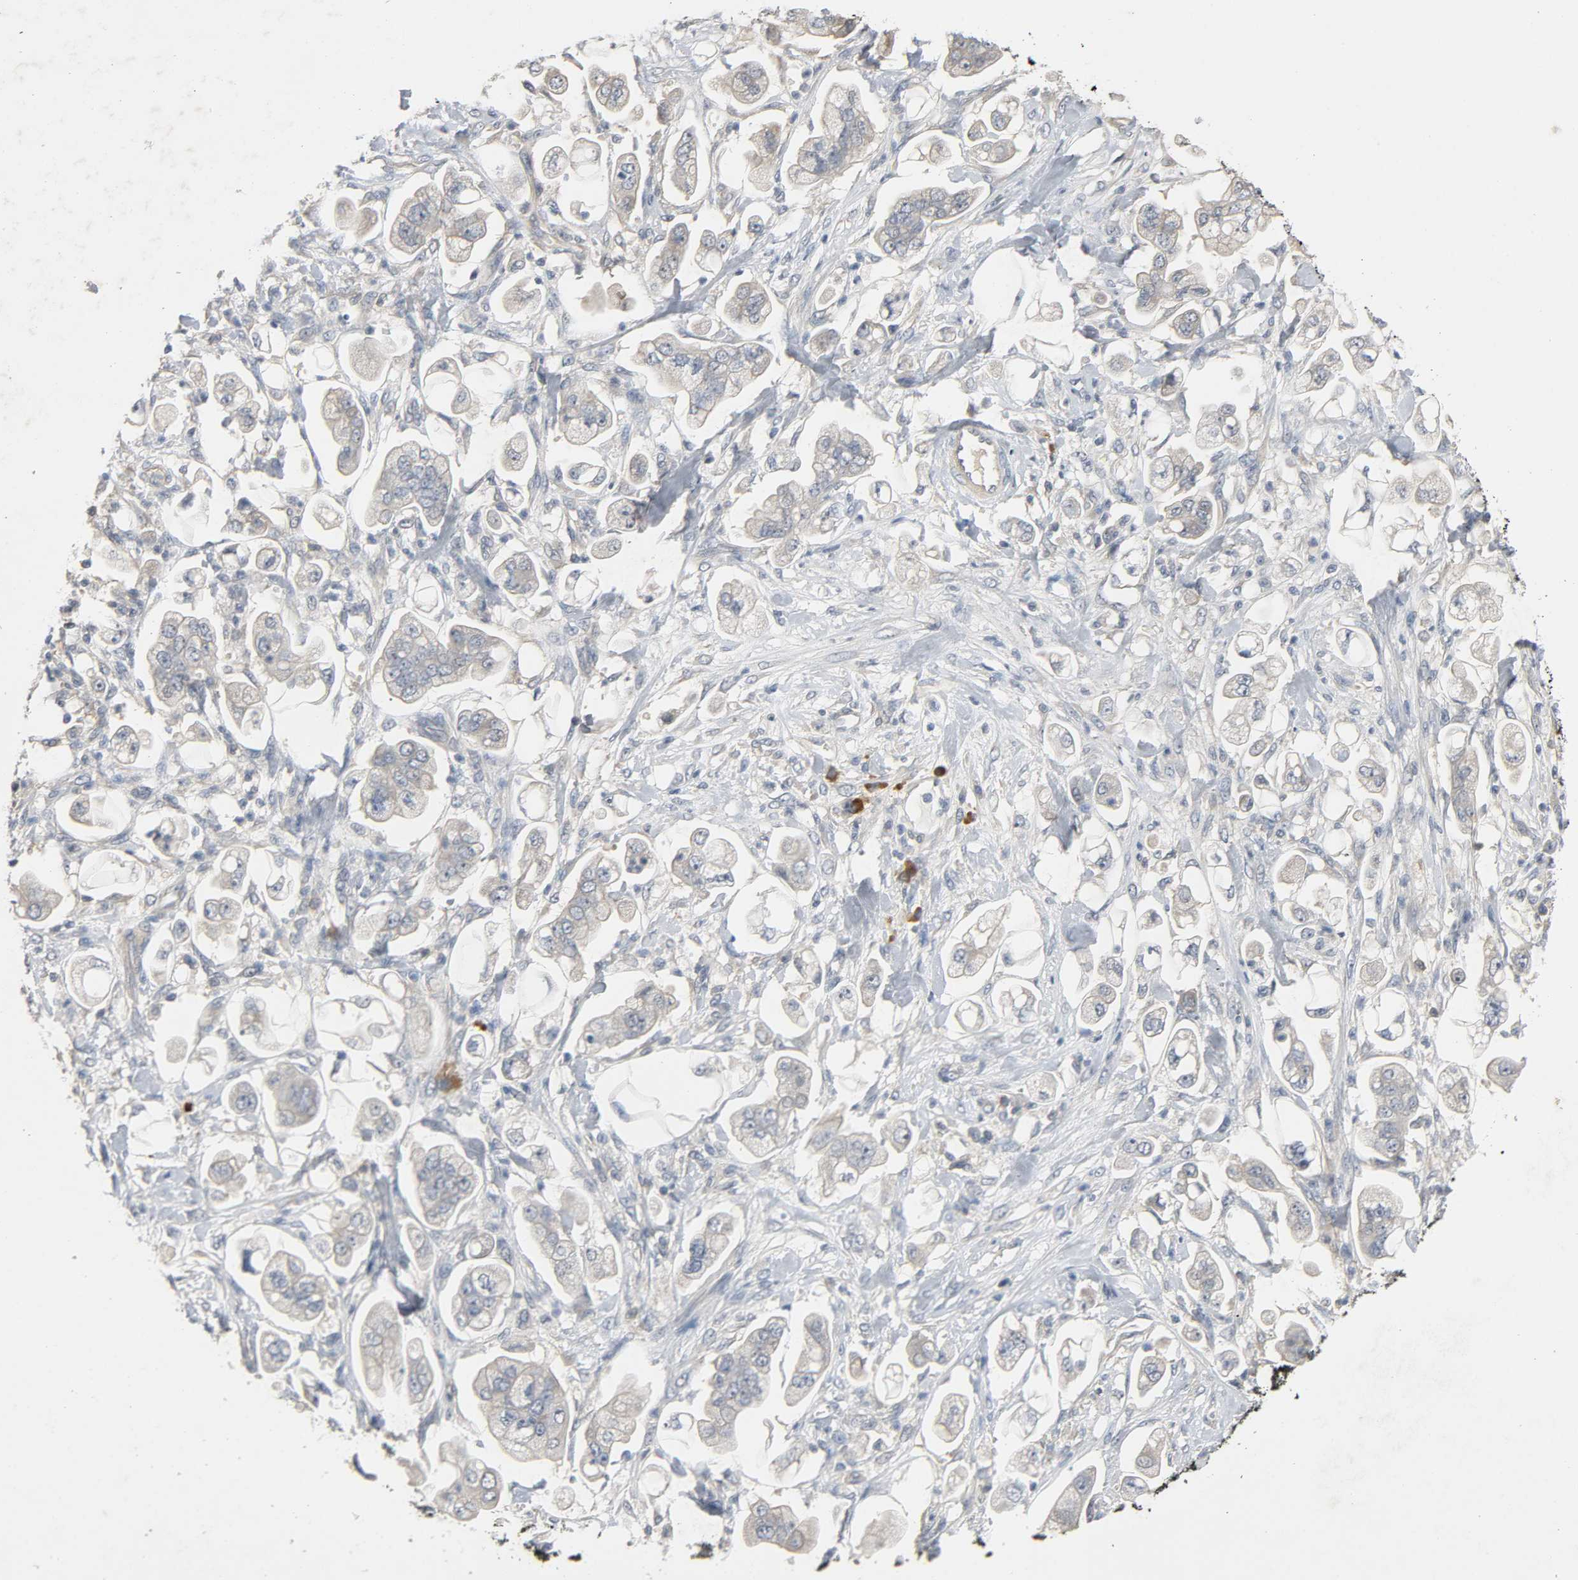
{"staining": {"intensity": "negative", "quantity": "none", "location": "none"}, "tissue": "stomach cancer", "cell_type": "Tumor cells", "image_type": "cancer", "snomed": [{"axis": "morphology", "description": "Adenocarcinoma, NOS"}, {"axis": "topography", "description": "Stomach"}], "caption": "Stomach adenocarcinoma was stained to show a protein in brown. There is no significant positivity in tumor cells.", "gene": "CD4", "patient": {"sex": "male", "age": 62}}